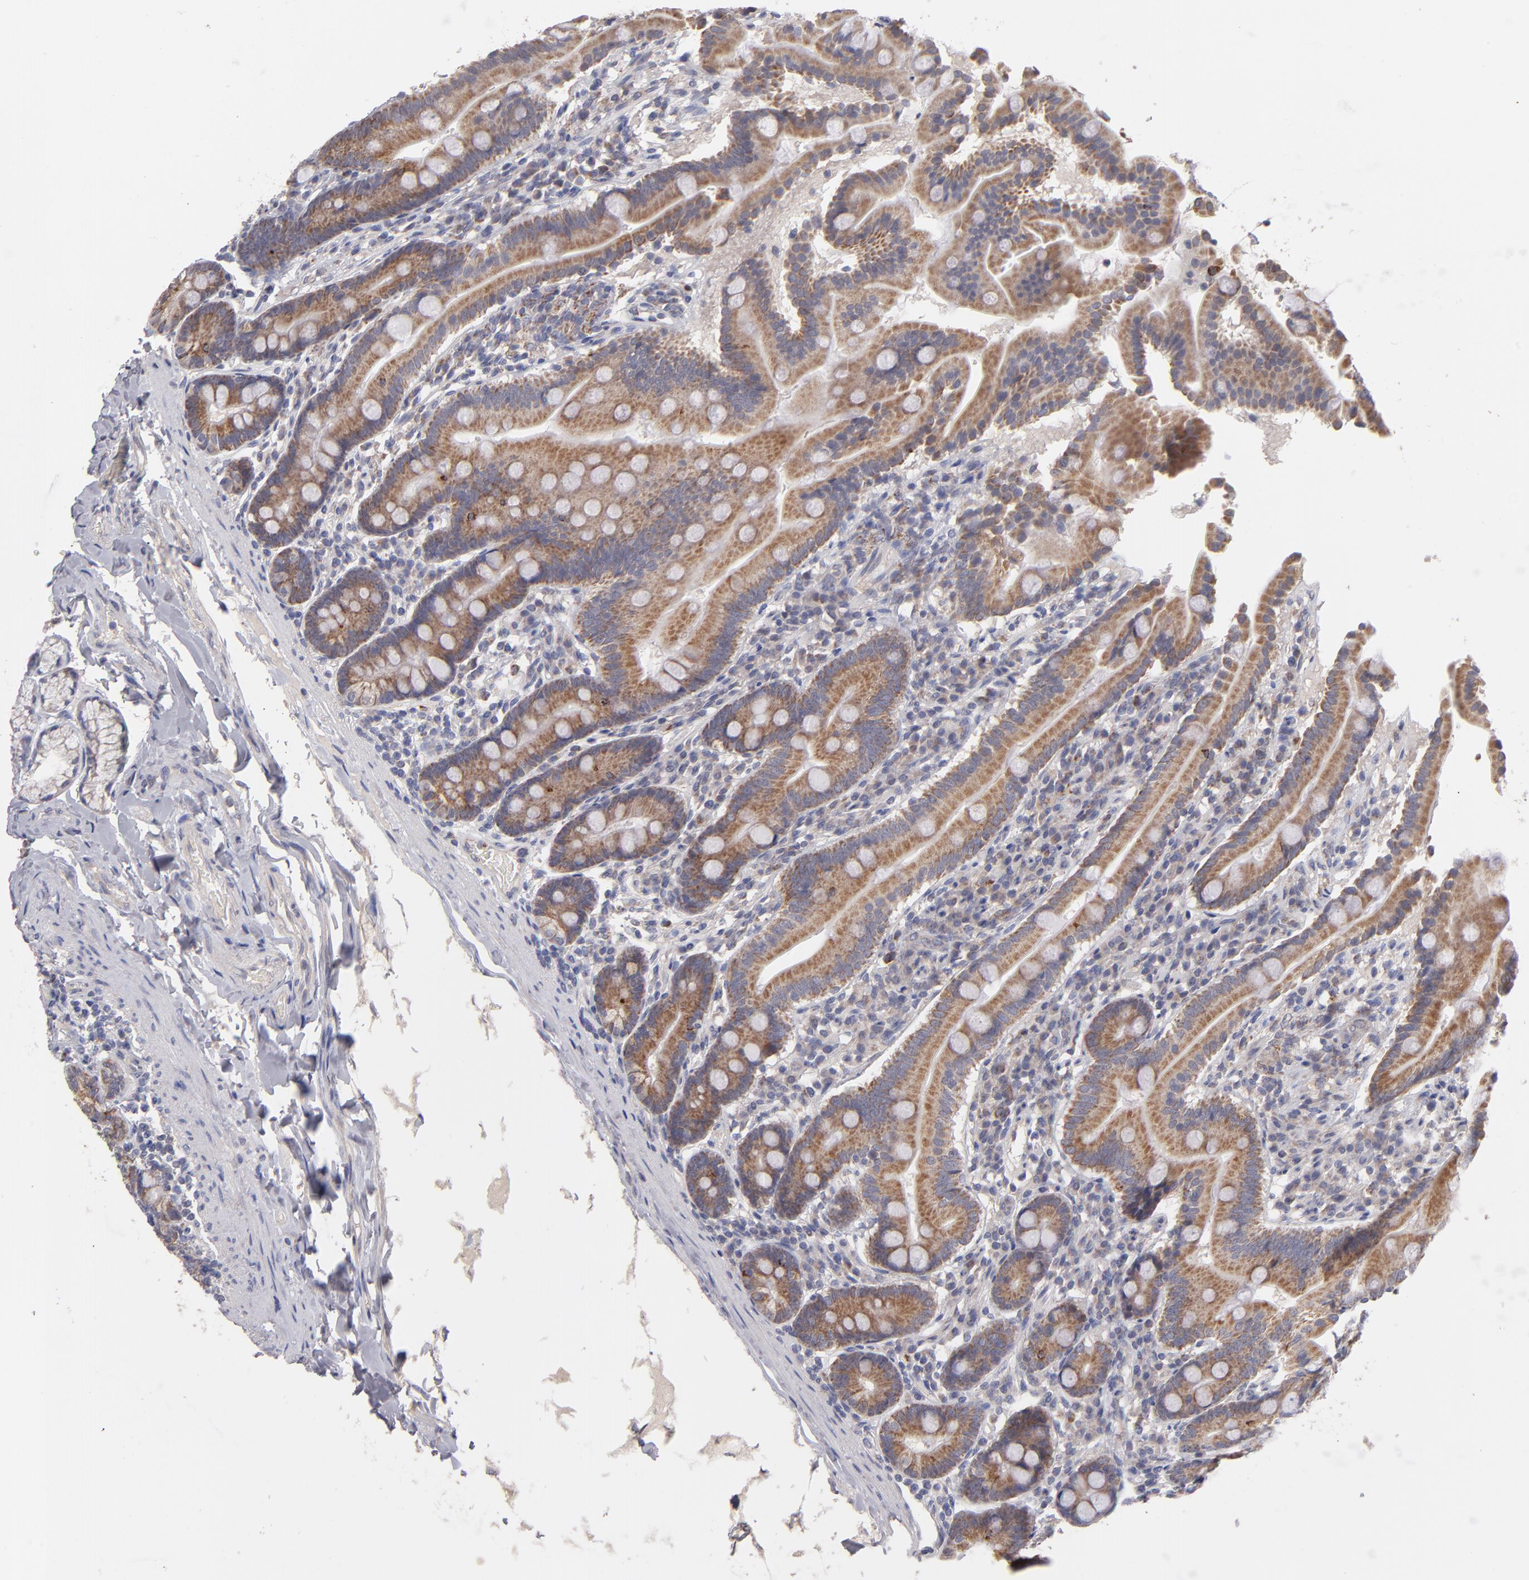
{"staining": {"intensity": "weak", "quantity": ">75%", "location": "cytoplasmic/membranous"}, "tissue": "duodenum", "cell_type": "Glandular cells", "image_type": "normal", "snomed": [{"axis": "morphology", "description": "Normal tissue, NOS"}, {"axis": "topography", "description": "Duodenum"}], "caption": "This image reveals immunohistochemistry staining of benign human duodenum, with low weak cytoplasmic/membranous positivity in approximately >75% of glandular cells.", "gene": "HCCS", "patient": {"sex": "male", "age": 50}}